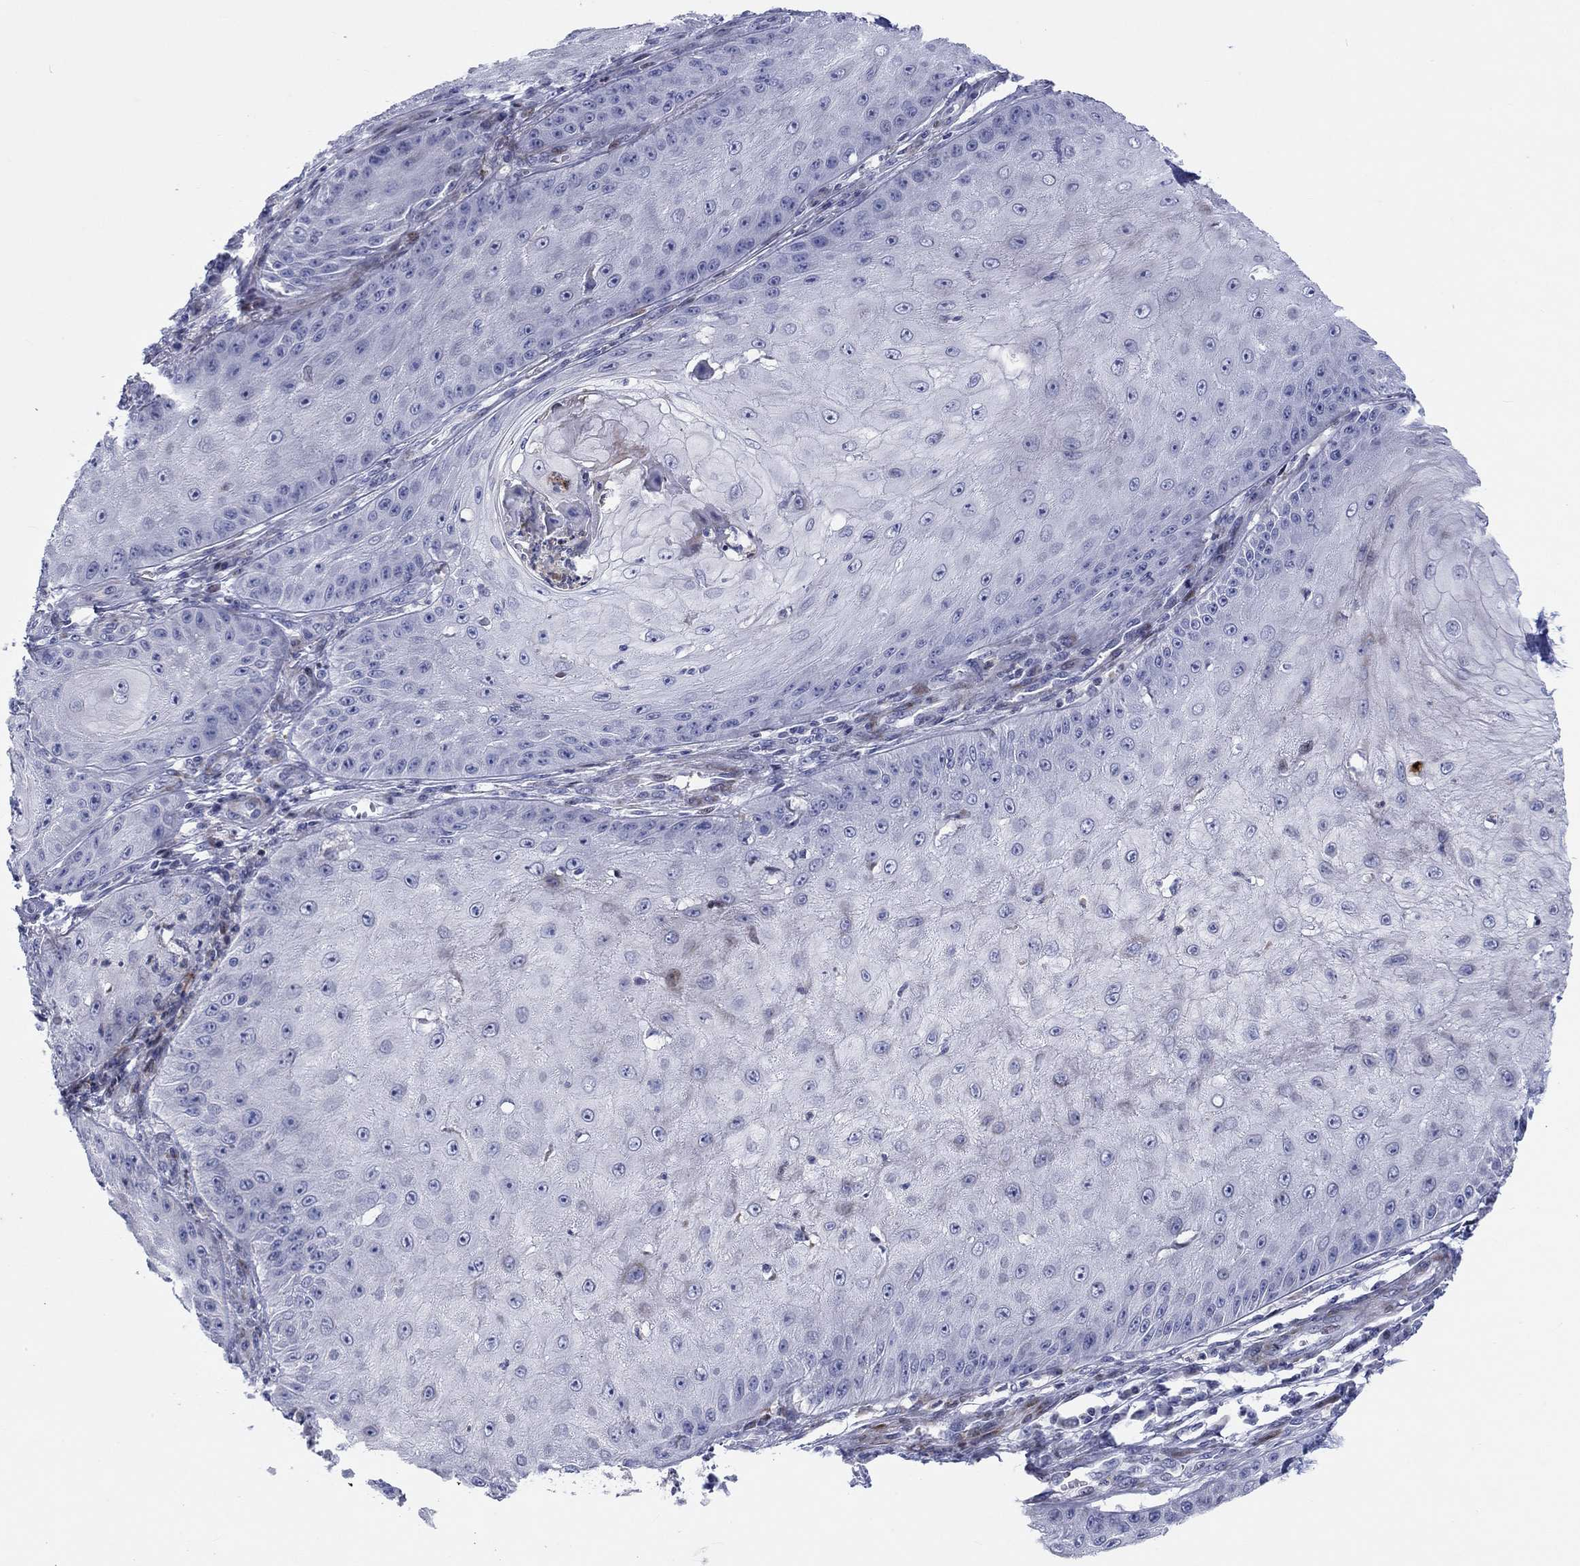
{"staining": {"intensity": "negative", "quantity": "none", "location": "none"}, "tissue": "skin cancer", "cell_type": "Tumor cells", "image_type": "cancer", "snomed": [{"axis": "morphology", "description": "Squamous cell carcinoma, NOS"}, {"axis": "topography", "description": "Skin"}], "caption": "Immunohistochemistry (IHC) histopathology image of neoplastic tissue: skin cancer stained with DAB (3,3'-diaminobenzidine) displays no significant protein staining in tumor cells.", "gene": "ARHGAP36", "patient": {"sex": "male", "age": 70}}